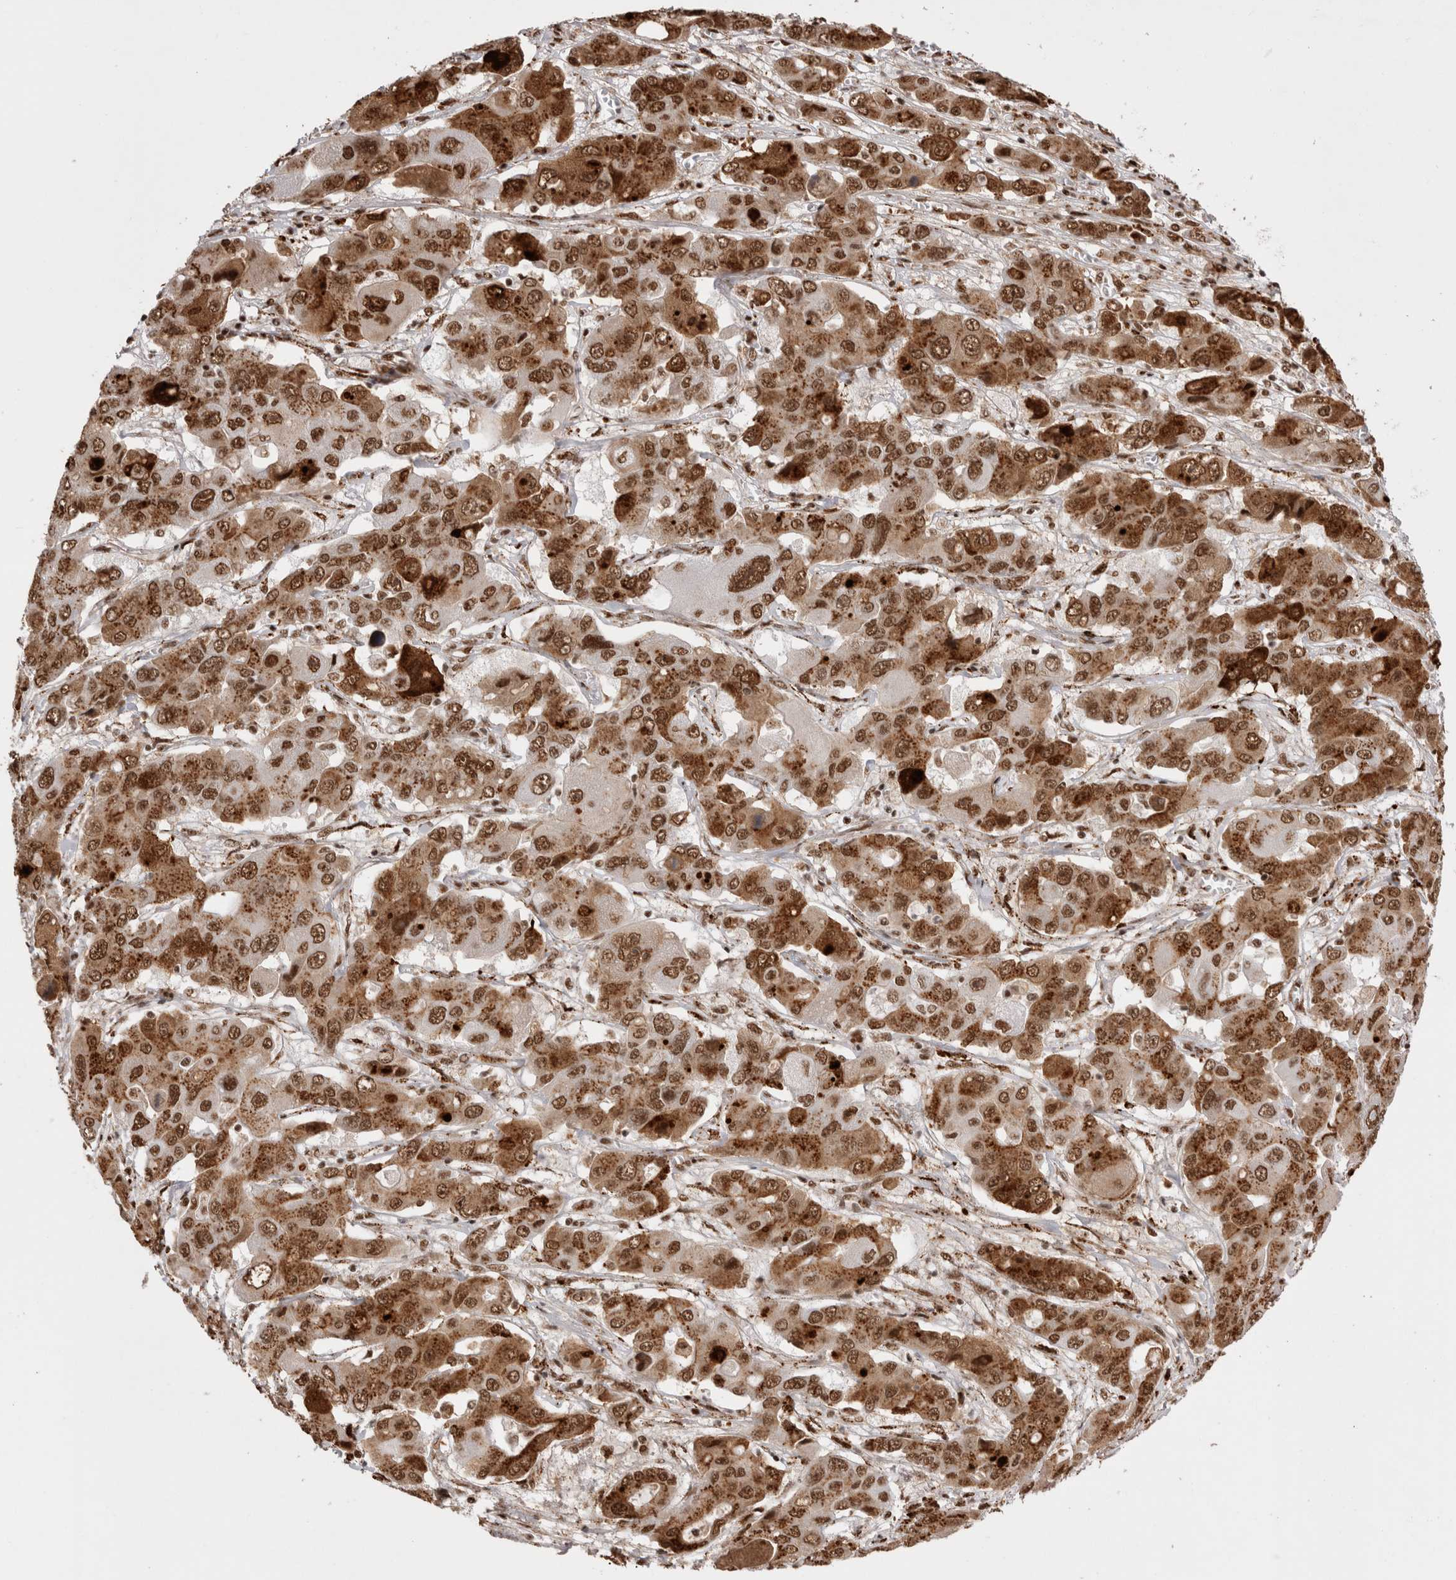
{"staining": {"intensity": "moderate", "quantity": ">75%", "location": "cytoplasmic/membranous,nuclear"}, "tissue": "liver cancer", "cell_type": "Tumor cells", "image_type": "cancer", "snomed": [{"axis": "morphology", "description": "Cholangiocarcinoma"}, {"axis": "topography", "description": "Liver"}], "caption": "Tumor cells show medium levels of moderate cytoplasmic/membranous and nuclear positivity in about >75% of cells in human liver cancer (cholangiocarcinoma).", "gene": "EYA2", "patient": {"sex": "male", "age": 67}}